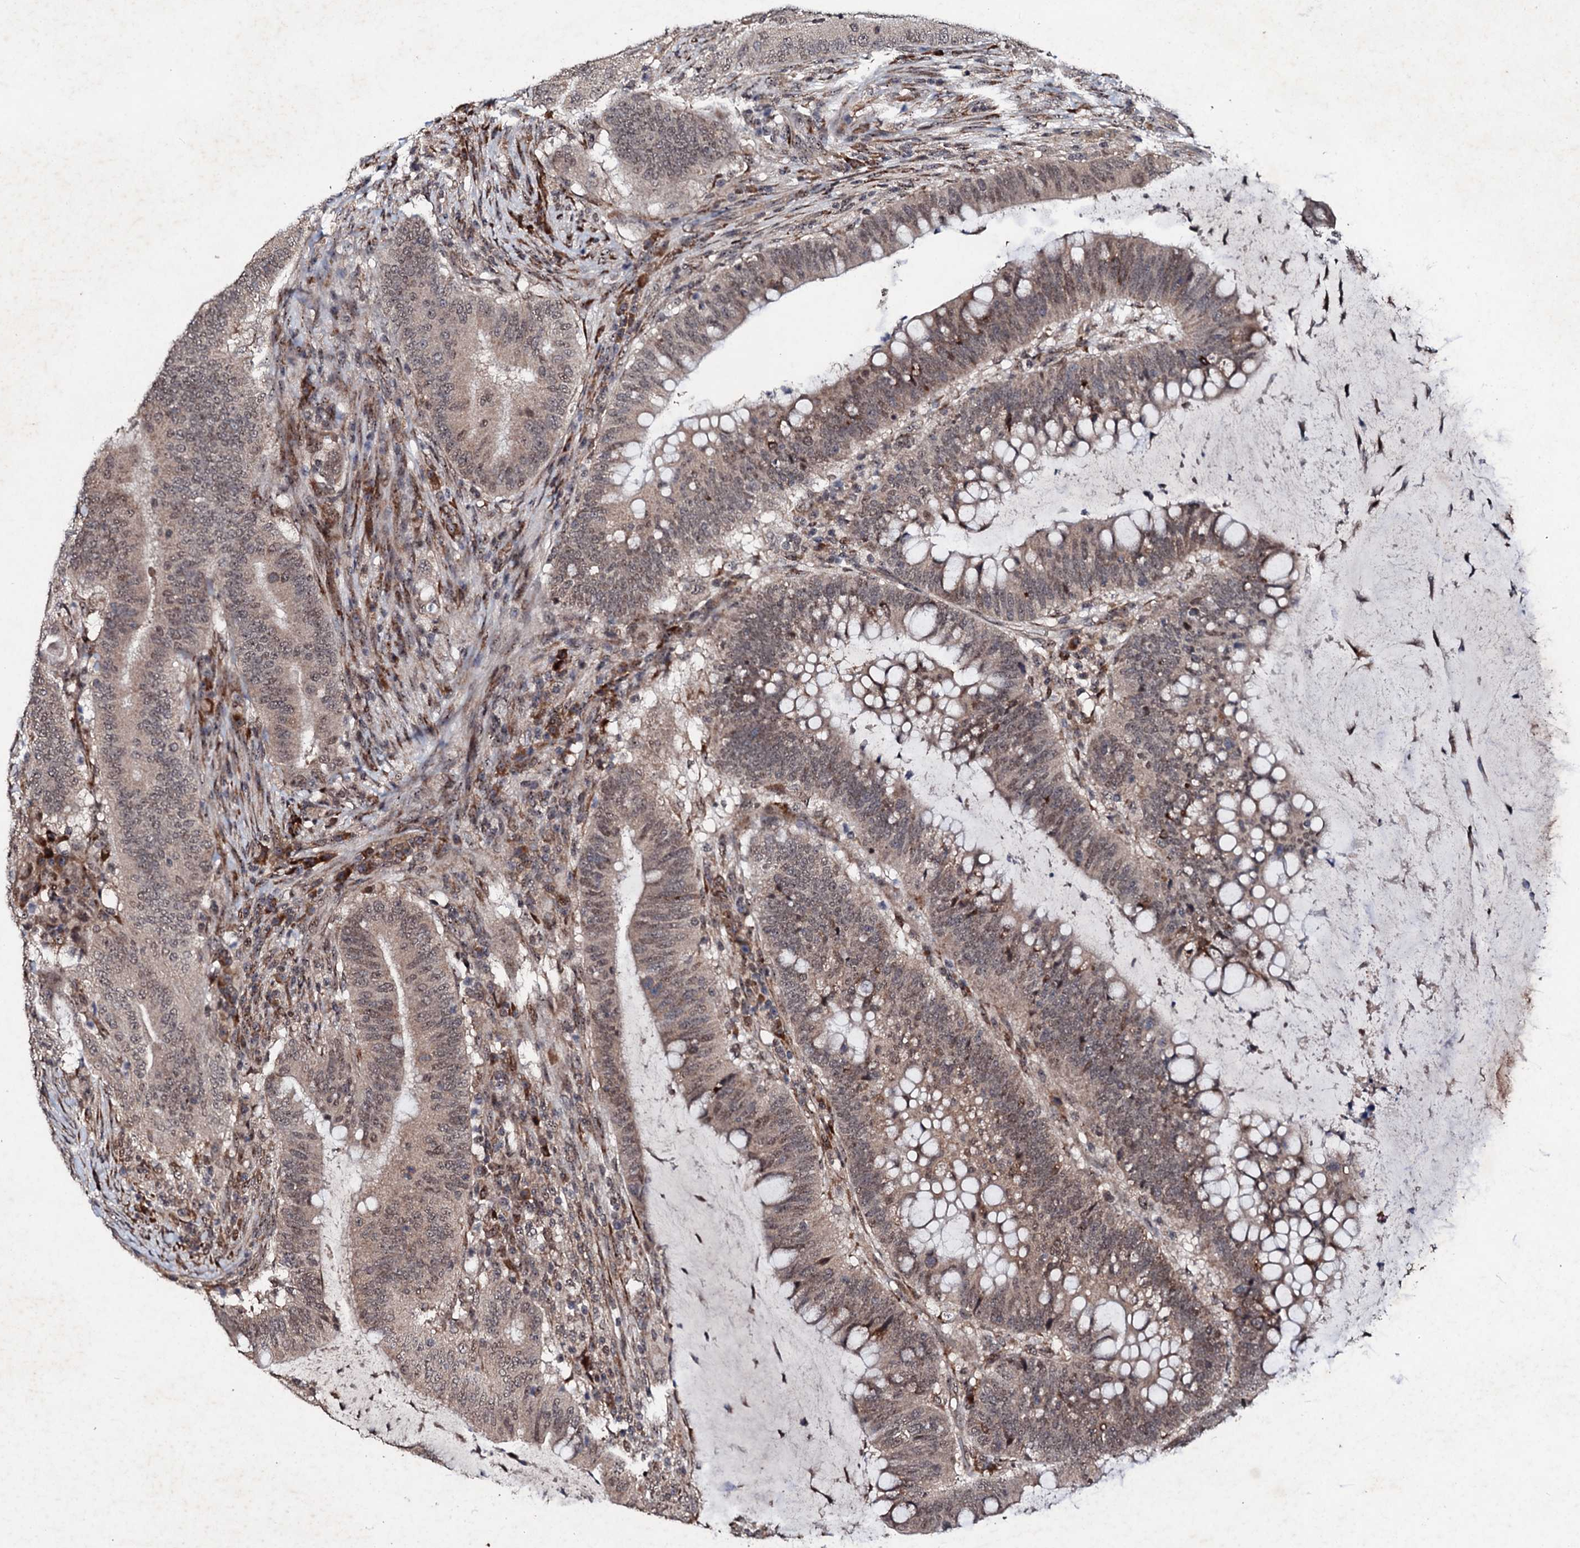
{"staining": {"intensity": "weak", "quantity": ">75%", "location": "cytoplasmic/membranous,nuclear"}, "tissue": "colorectal cancer", "cell_type": "Tumor cells", "image_type": "cancer", "snomed": [{"axis": "morphology", "description": "Adenocarcinoma, NOS"}, {"axis": "topography", "description": "Colon"}], "caption": "Human adenocarcinoma (colorectal) stained for a protein (brown) shows weak cytoplasmic/membranous and nuclear positive positivity in about >75% of tumor cells.", "gene": "FAM111A", "patient": {"sex": "female", "age": 66}}